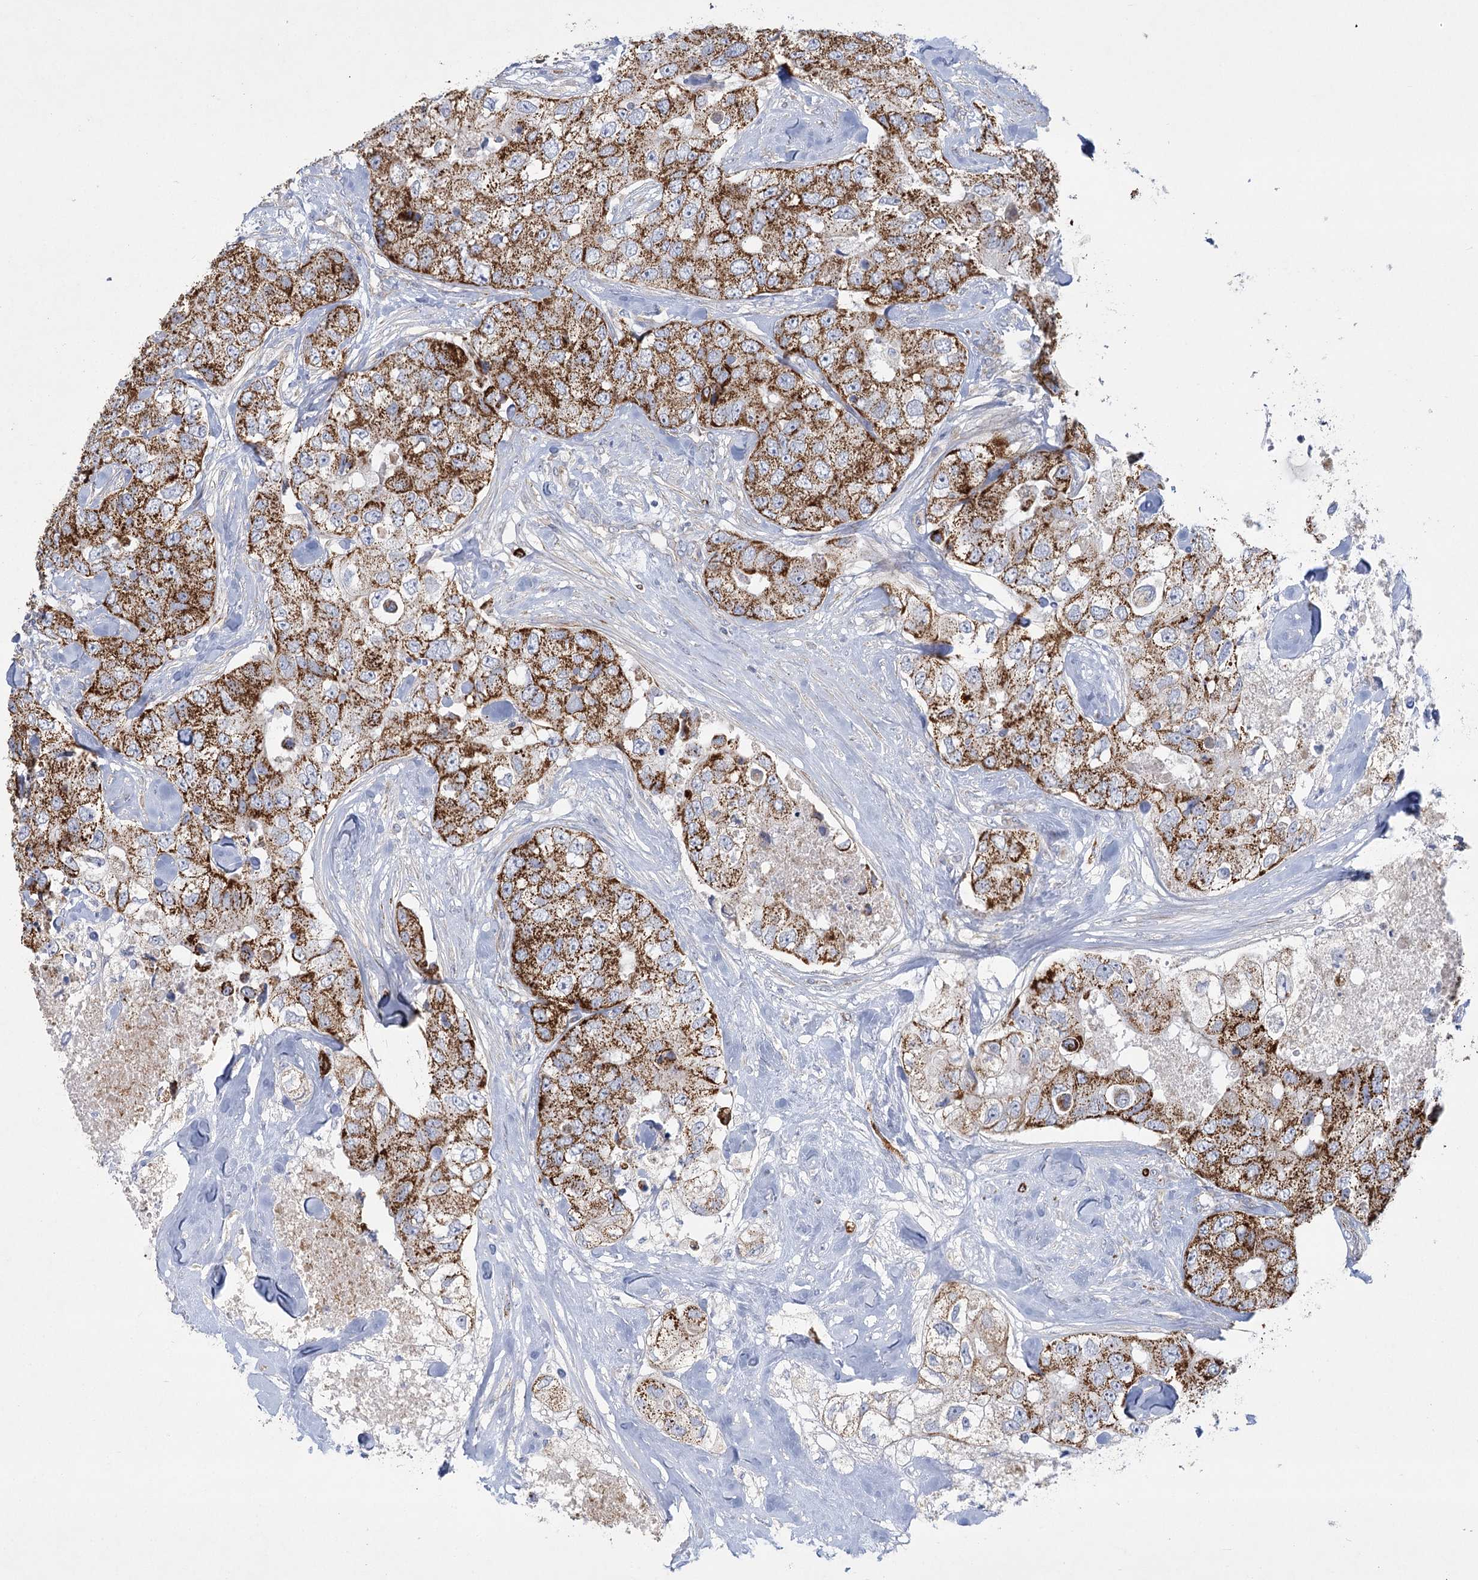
{"staining": {"intensity": "strong", "quantity": ">75%", "location": "cytoplasmic/membranous"}, "tissue": "breast cancer", "cell_type": "Tumor cells", "image_type": "cancer", "snomed": [{"axis": "morphology", "description": "Duct carcinoma"}, {"axis": "topography", "description": "Breast"}], "caption": "High-power microscopy captured an immunohistochemistry (IHC) micrograph of invasive ductal carcinoma (breast), revealing strong cytoplasmic/membranous staining in about >75% of tumor cells. The staining is performed using DAB (3,3'-diaminobenzidine) brown chromogen to label protein expression. The nuclei are counter-stained blue using hematoxylin.", "gene": "DHTKD1", "patient": {"sex": "female", "age": 62}}